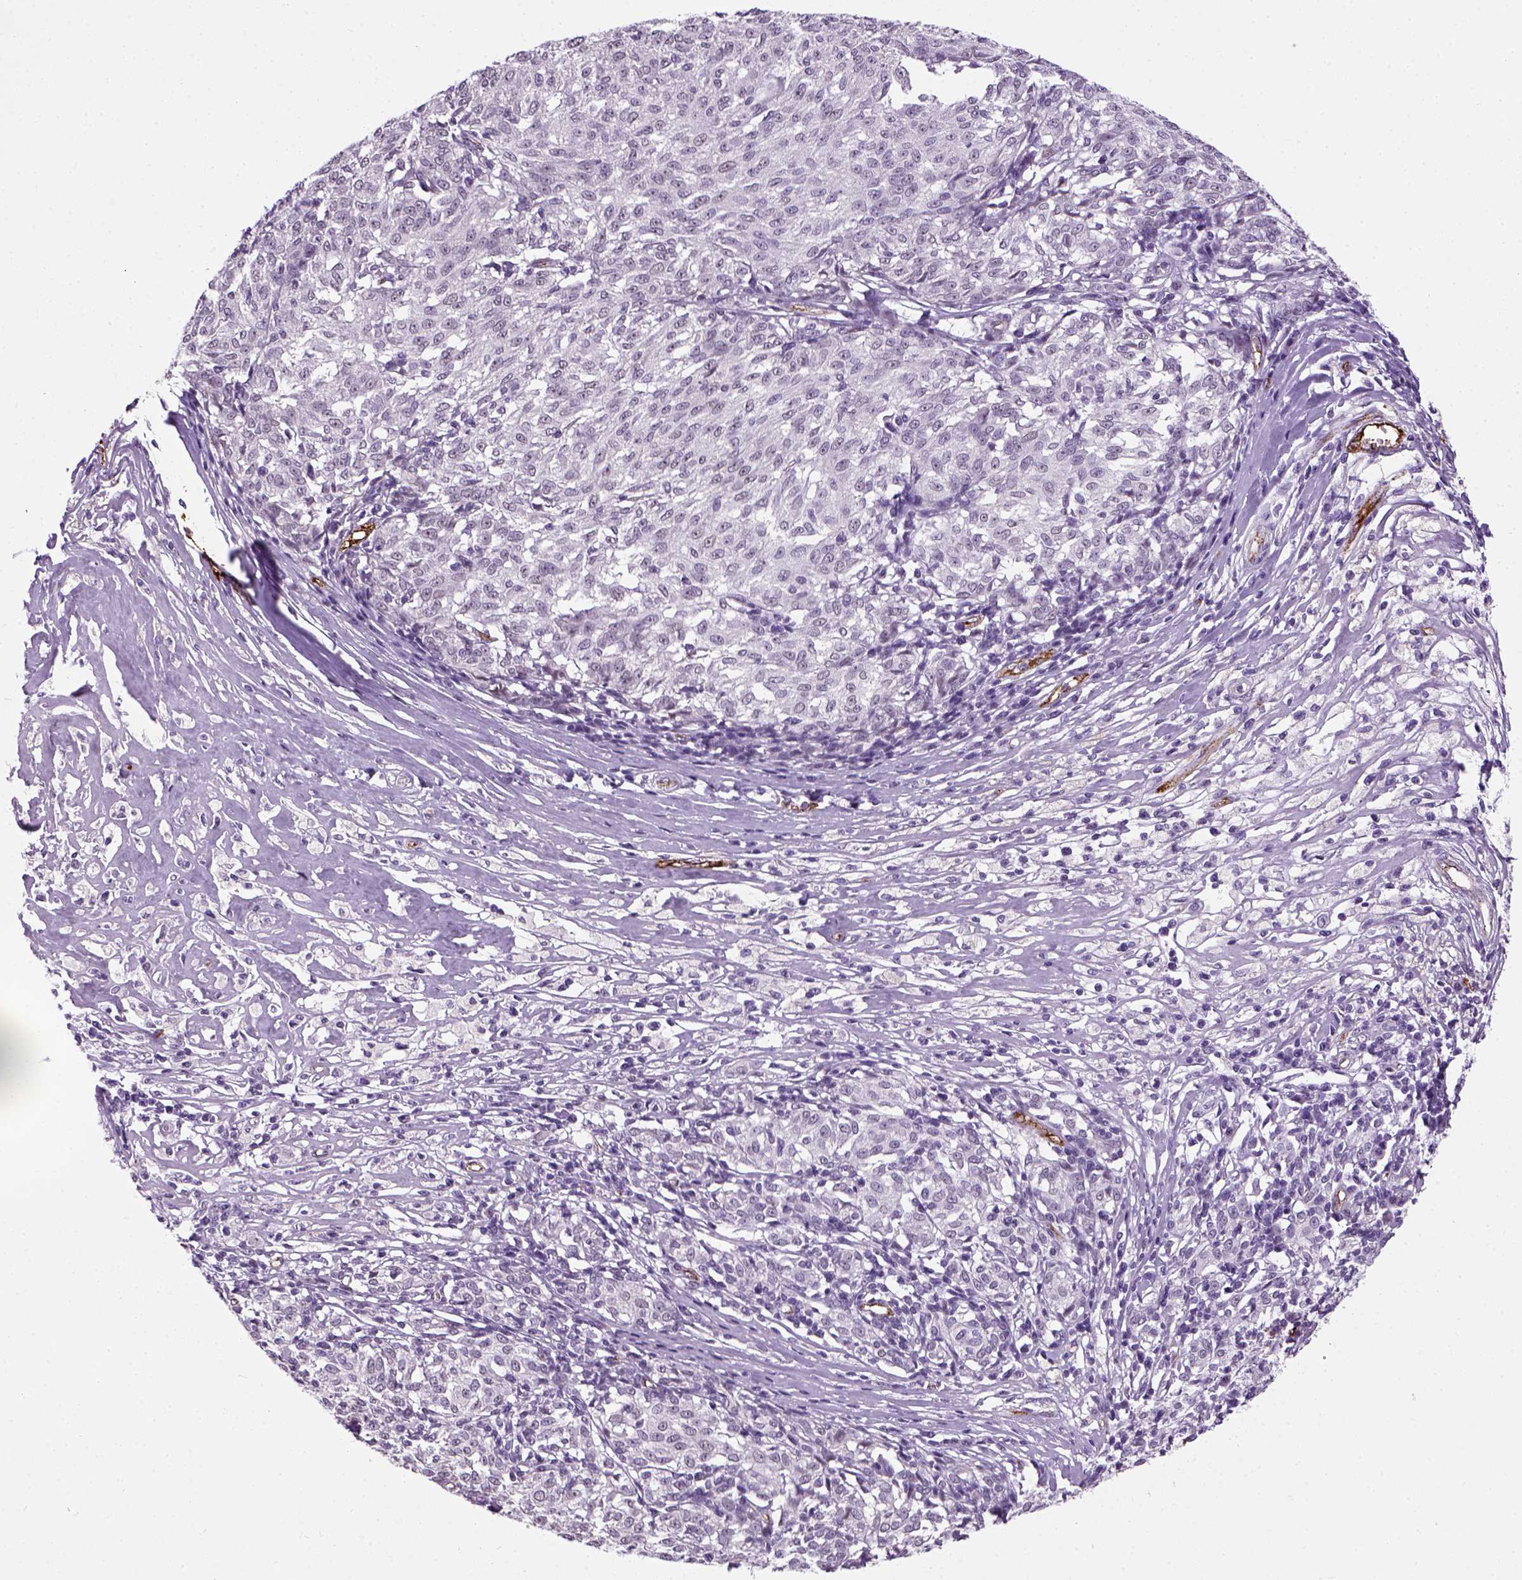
{"staining": {"intensity": "negative", "quantity": "none", "location": "none"}, "tissue": "melanoma", "cell_type": "Tumor cells", "image_type": "cancer", "snomed": [{"axis": "morphology", "description": "Malignant melanoma, NOS"}, {"axis": "topography", "description": "Skin"}], "caption": "Protein analysis of malignant melanoma demonstrates no significant expression in tumor cells.", "gene": "VWF", "patient": {"sex": "female", "age": 72}}